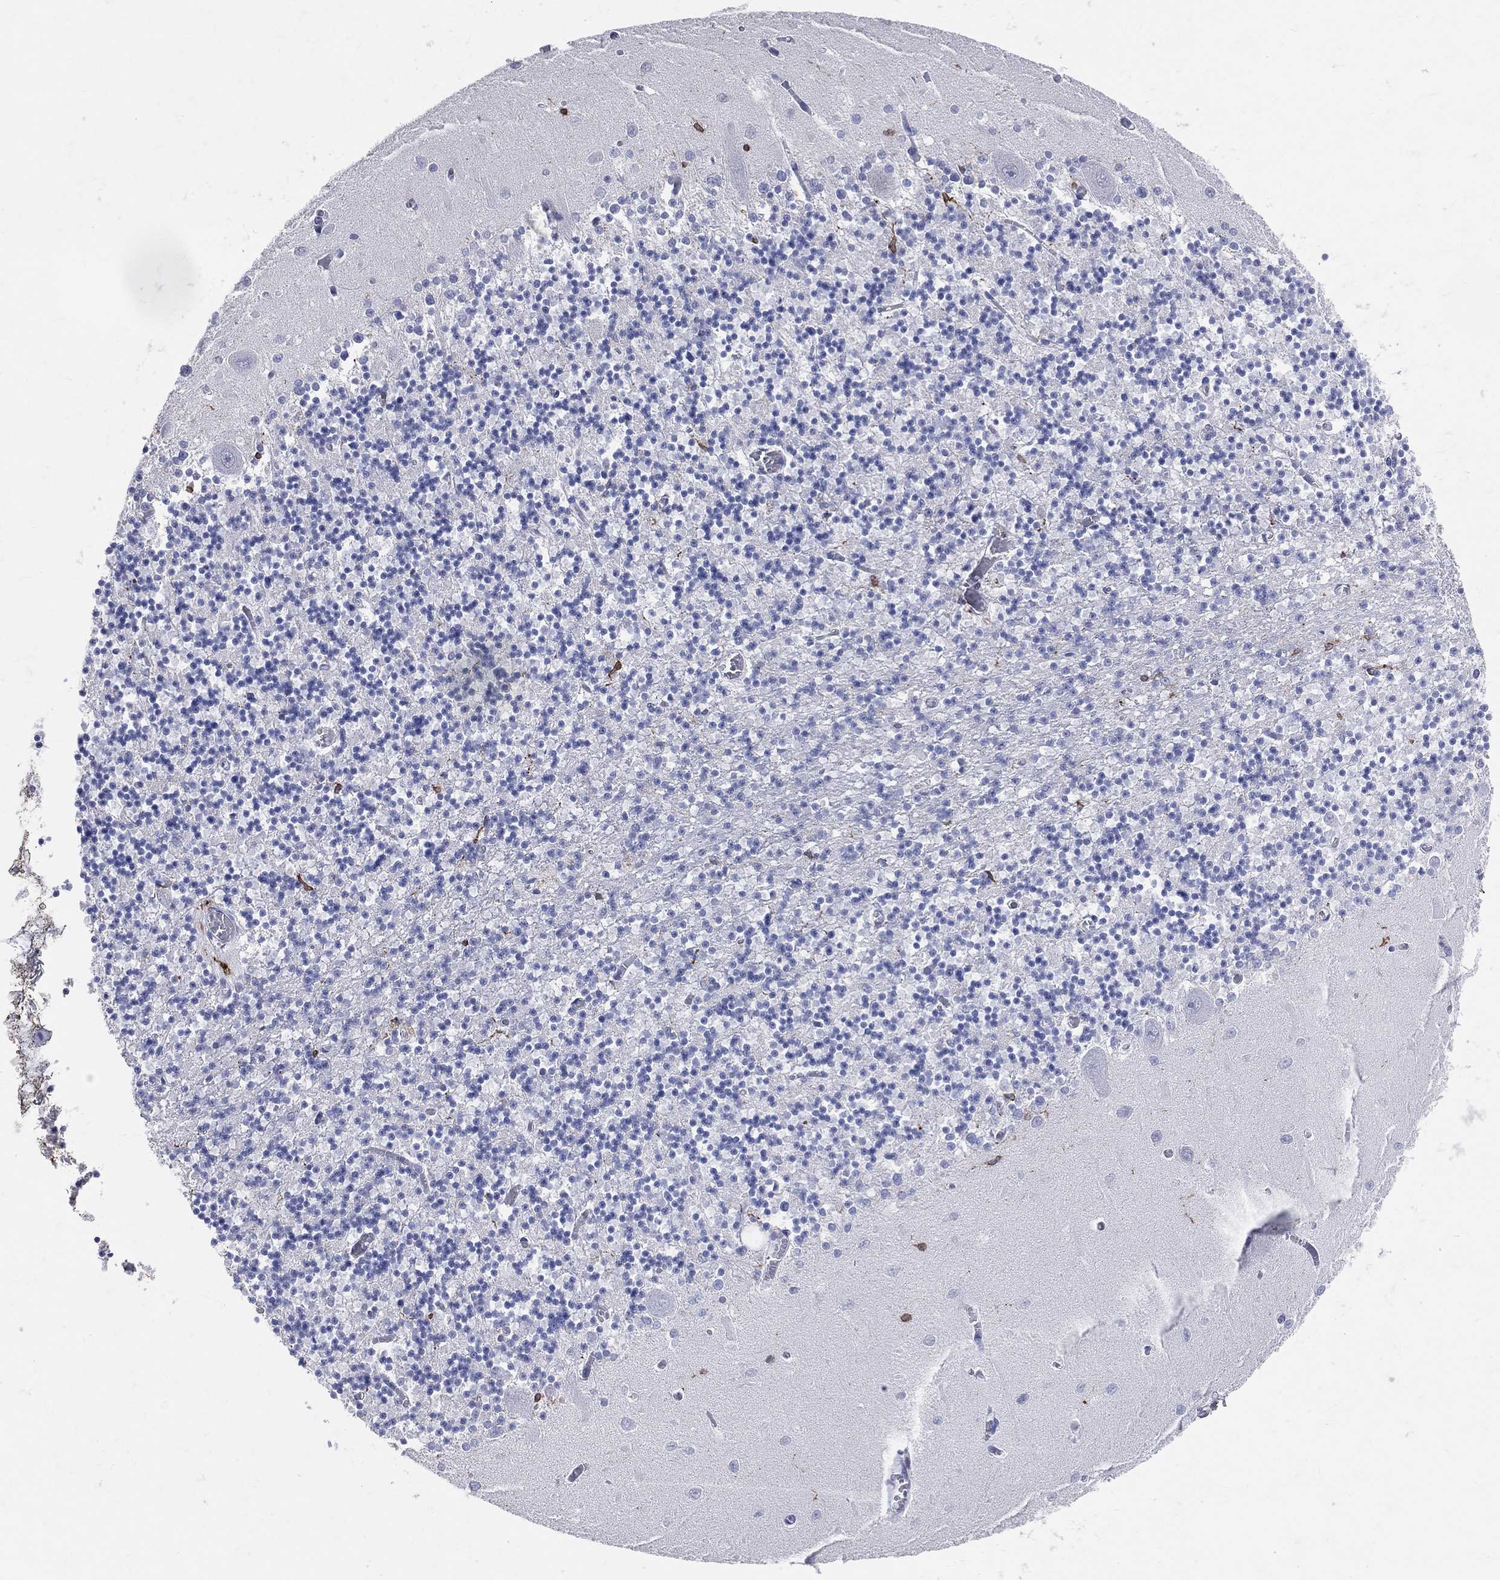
{"staining": {"intensity": "strong", "quantity": "<25%", "location": "cytoplasmic/membranous"}, "tissue": "cerebellum", "cell_type": "Cells in granular layer", "image_type": "normal", "snomed": [{"axis": "morphology", "description": "Normal tissue, NOS"}, {"axis": "topography", "description": "Cerebellum"}], "caption": "Human cerebellum stained with a brown dye displays strong cytoplasmic/membranous positive staining in about <25% of cells in granular layer.", "gene": "CD74", "patient": {"sex": "female", "age": 64}}